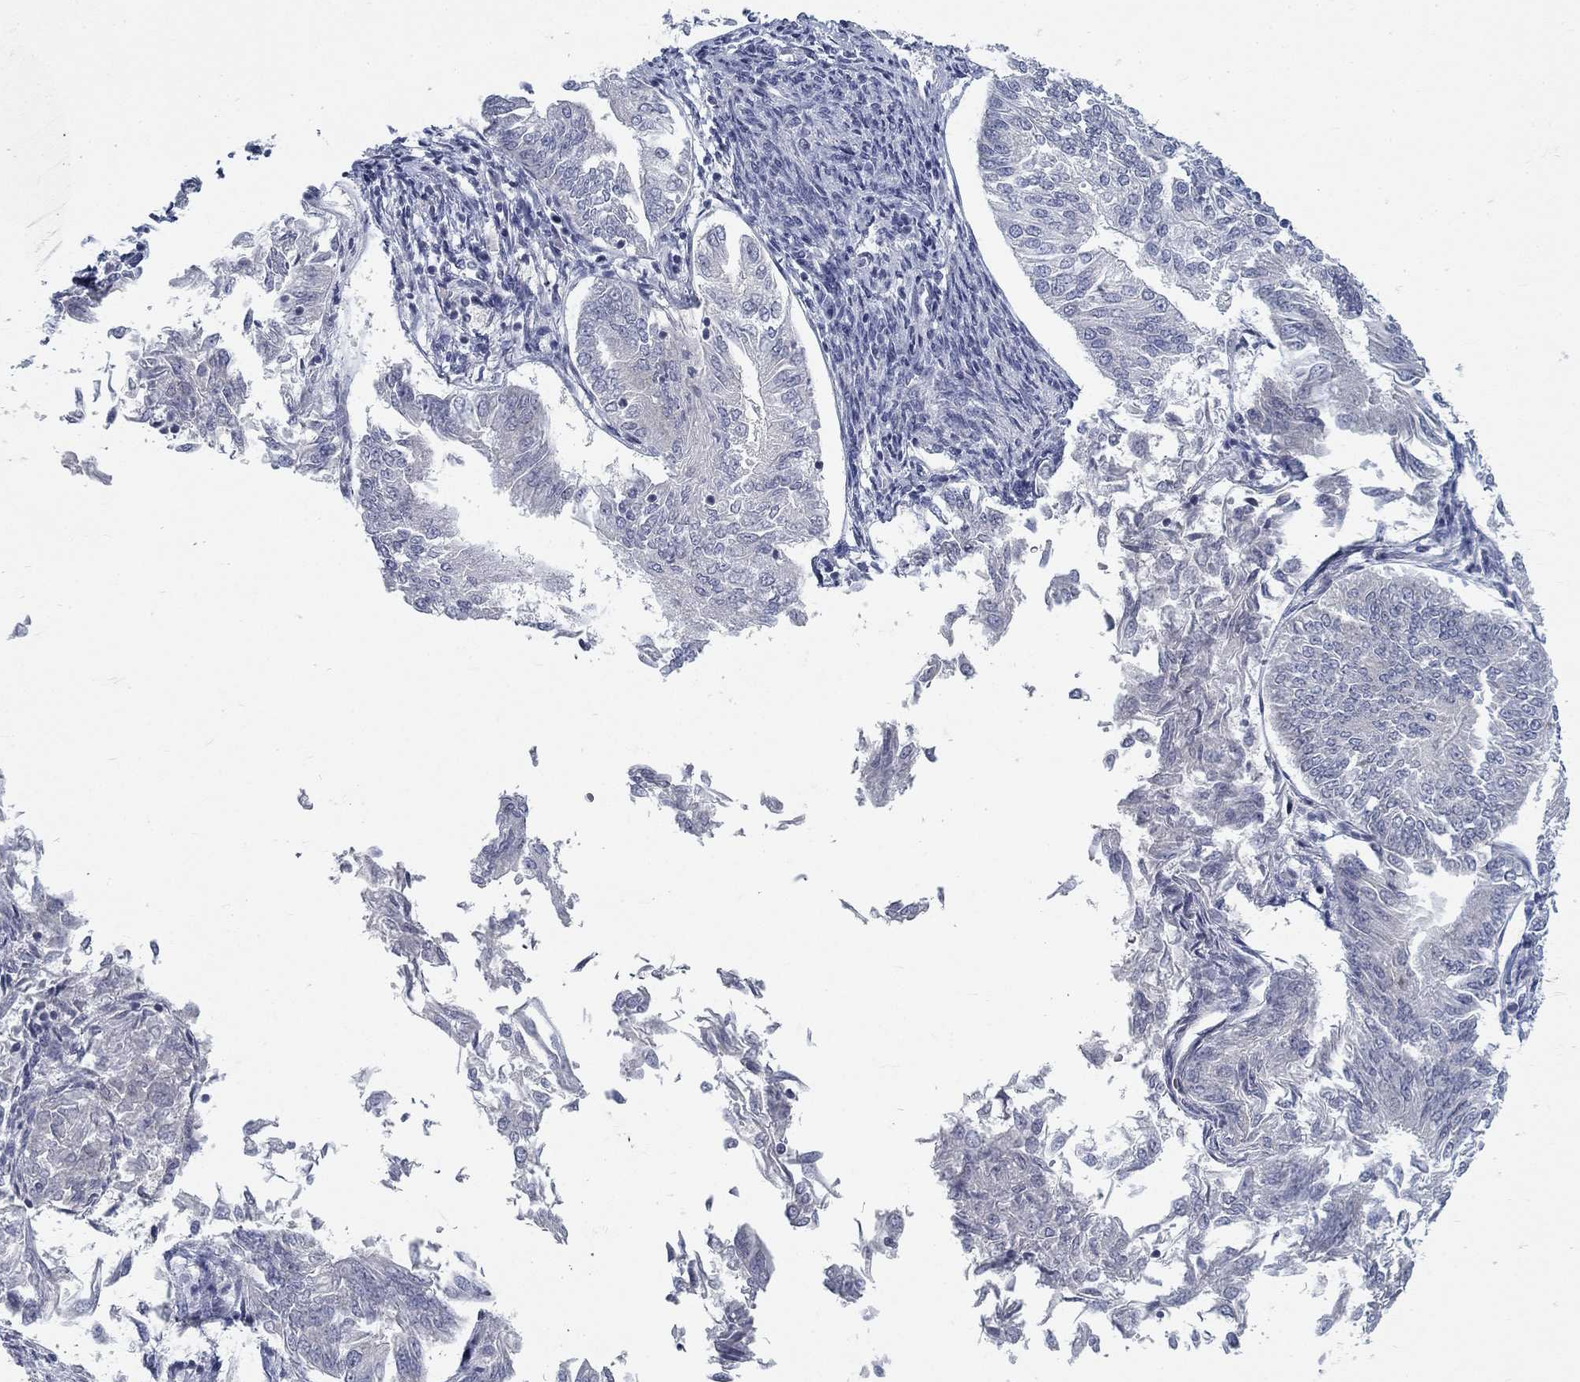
{"staining": {"intensity": "negative", "quantity": "none", "location": "none"}, "tissue": "endometrial cancer", "cell_type": "Tumor cells", "image_type": "cancer", "snomed": [{"axis": "morphology", "description": "Adenocarcinoma, NOS"}, {"axis": "topography", "description": "Endometrium"}], "caption": "This image is of endometrial adenocarcinoma stained with immunohistochemistry to label a protein in brown with the nuclei are counter-stained blue. There is no staining in tumor cells.", "gene": "ATP1A3", "patient": {"sex": "female", "age": 58}}